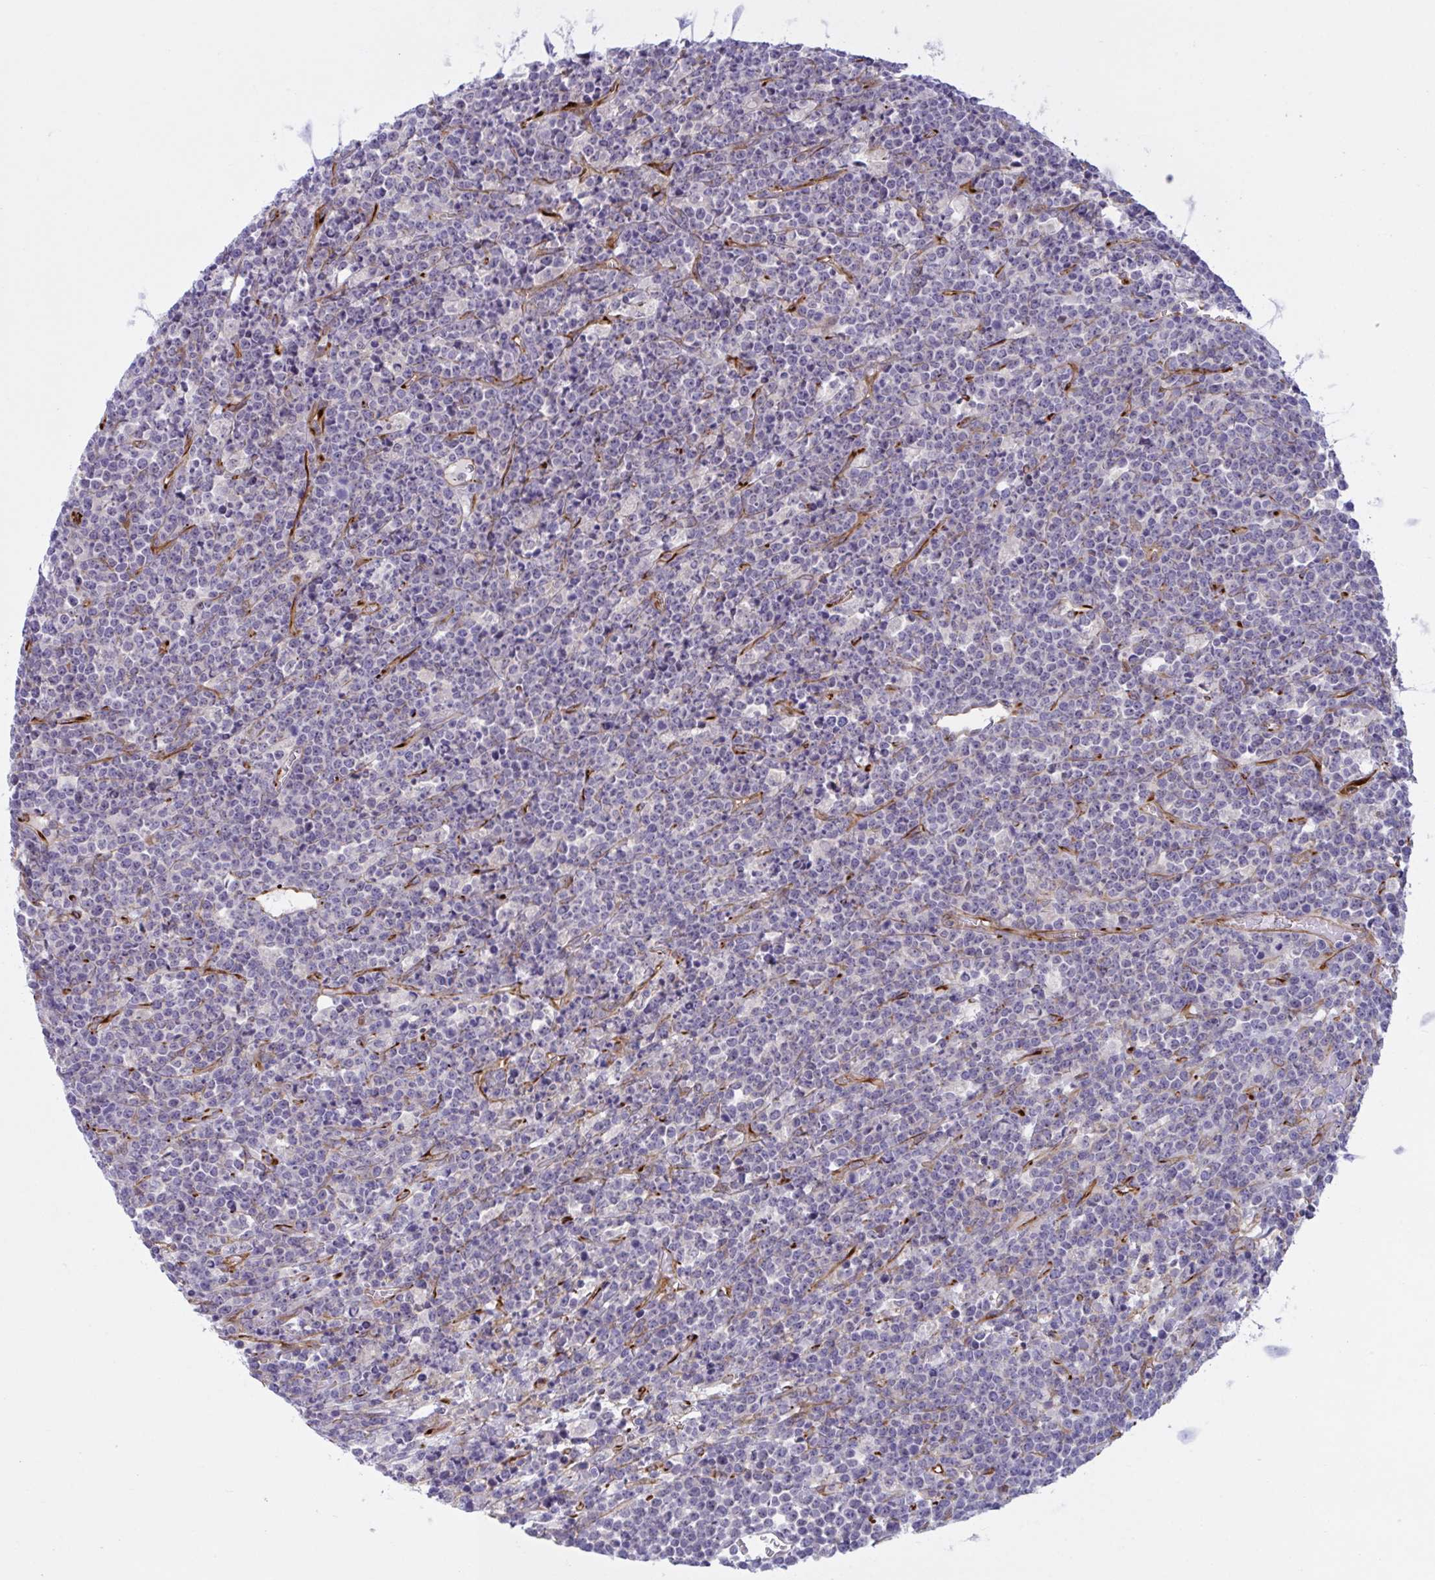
{"staining": {"intensity": "negative", "quantity": "none", "location": "none"}, "tissue": "lymphoma", "cell_type": "Tumor cells", "image_type": "cancer", "snomed": [{"axis": "morphology", "description": "Malignant lymphoma, non-Hodgkin's type, High grade"}, {"axis": "topography", "description": "Ovary"}], "caption": "Immunohistochemistry (IHC) histopathology image of lymphoma stained for a protein (brown), which demonstrates no staining in tumor cells. Nuclei are stained in blue.", "gene": "PRRT4", "patient": {"sex": "female", "age": 56}}